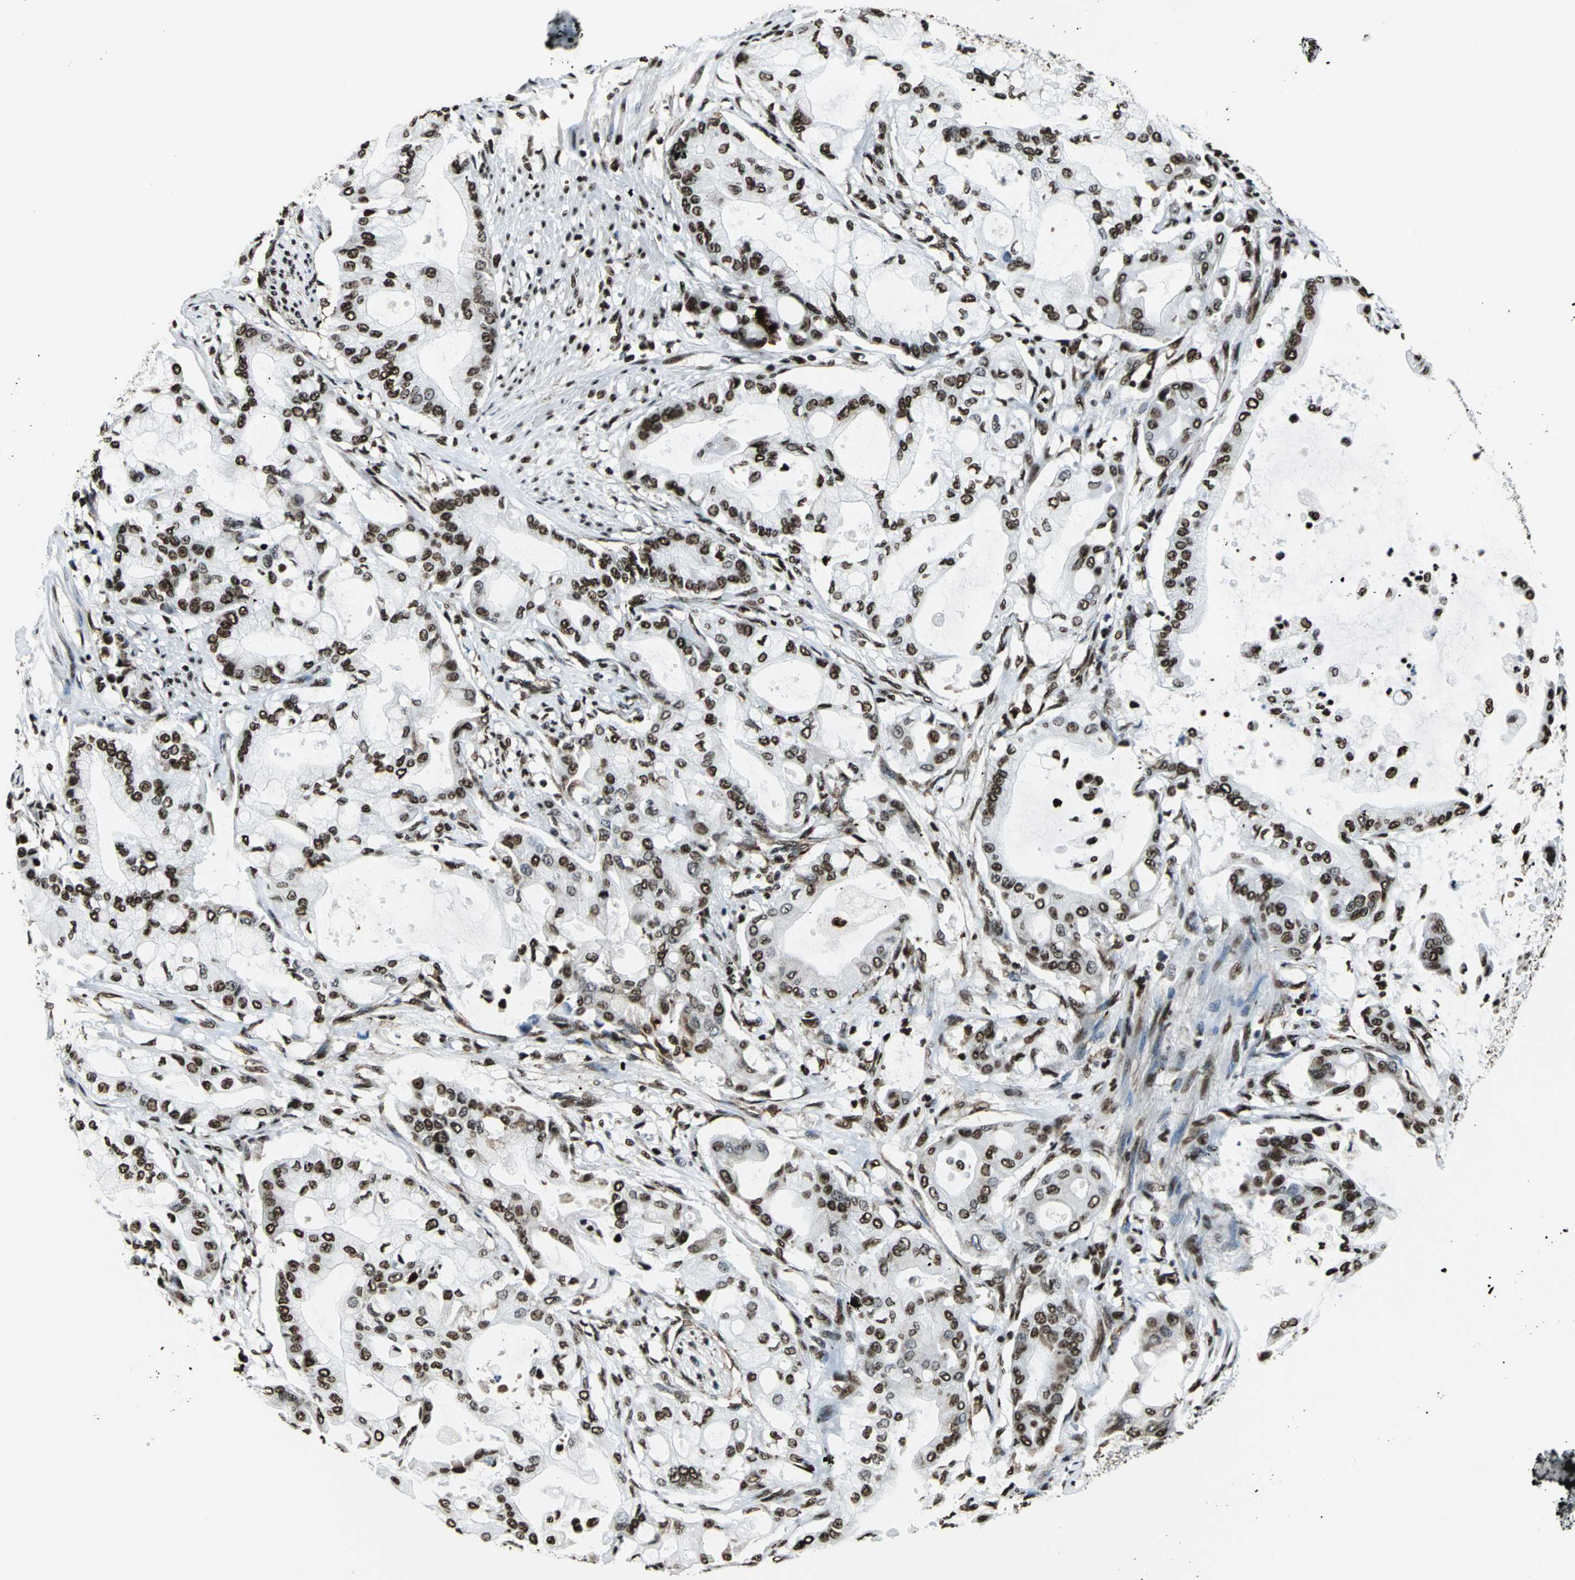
{"staining": {"intensity": "strong", "quantity": ">75%", "location": "nuclear"}, "tissue": "pancreatic cancer", "cell_type": "Tumor cells", "image_type": "cancer", "snomed": [{"axis": "morphology", "description": "Adenocarcinoma, NOS"}, {"axis": "morphology", "description": "Adenocarcinoma, metastatic, NOS"}, {"axis": "topography", "description": "Lymph node"}, {"axis": "topography", "description": "Pancreas"}, {"axis": "topography", "description": "Duodenum"}], "caption": "Immunohistochemistry (IHC) of pancreatic metastatic adenocarcinoma exhibits high levels of strong nuclear staining in approximately >75% of tumor cells.", "gene": "APEX1", "patient": {"sex": "female", "age": 64}}